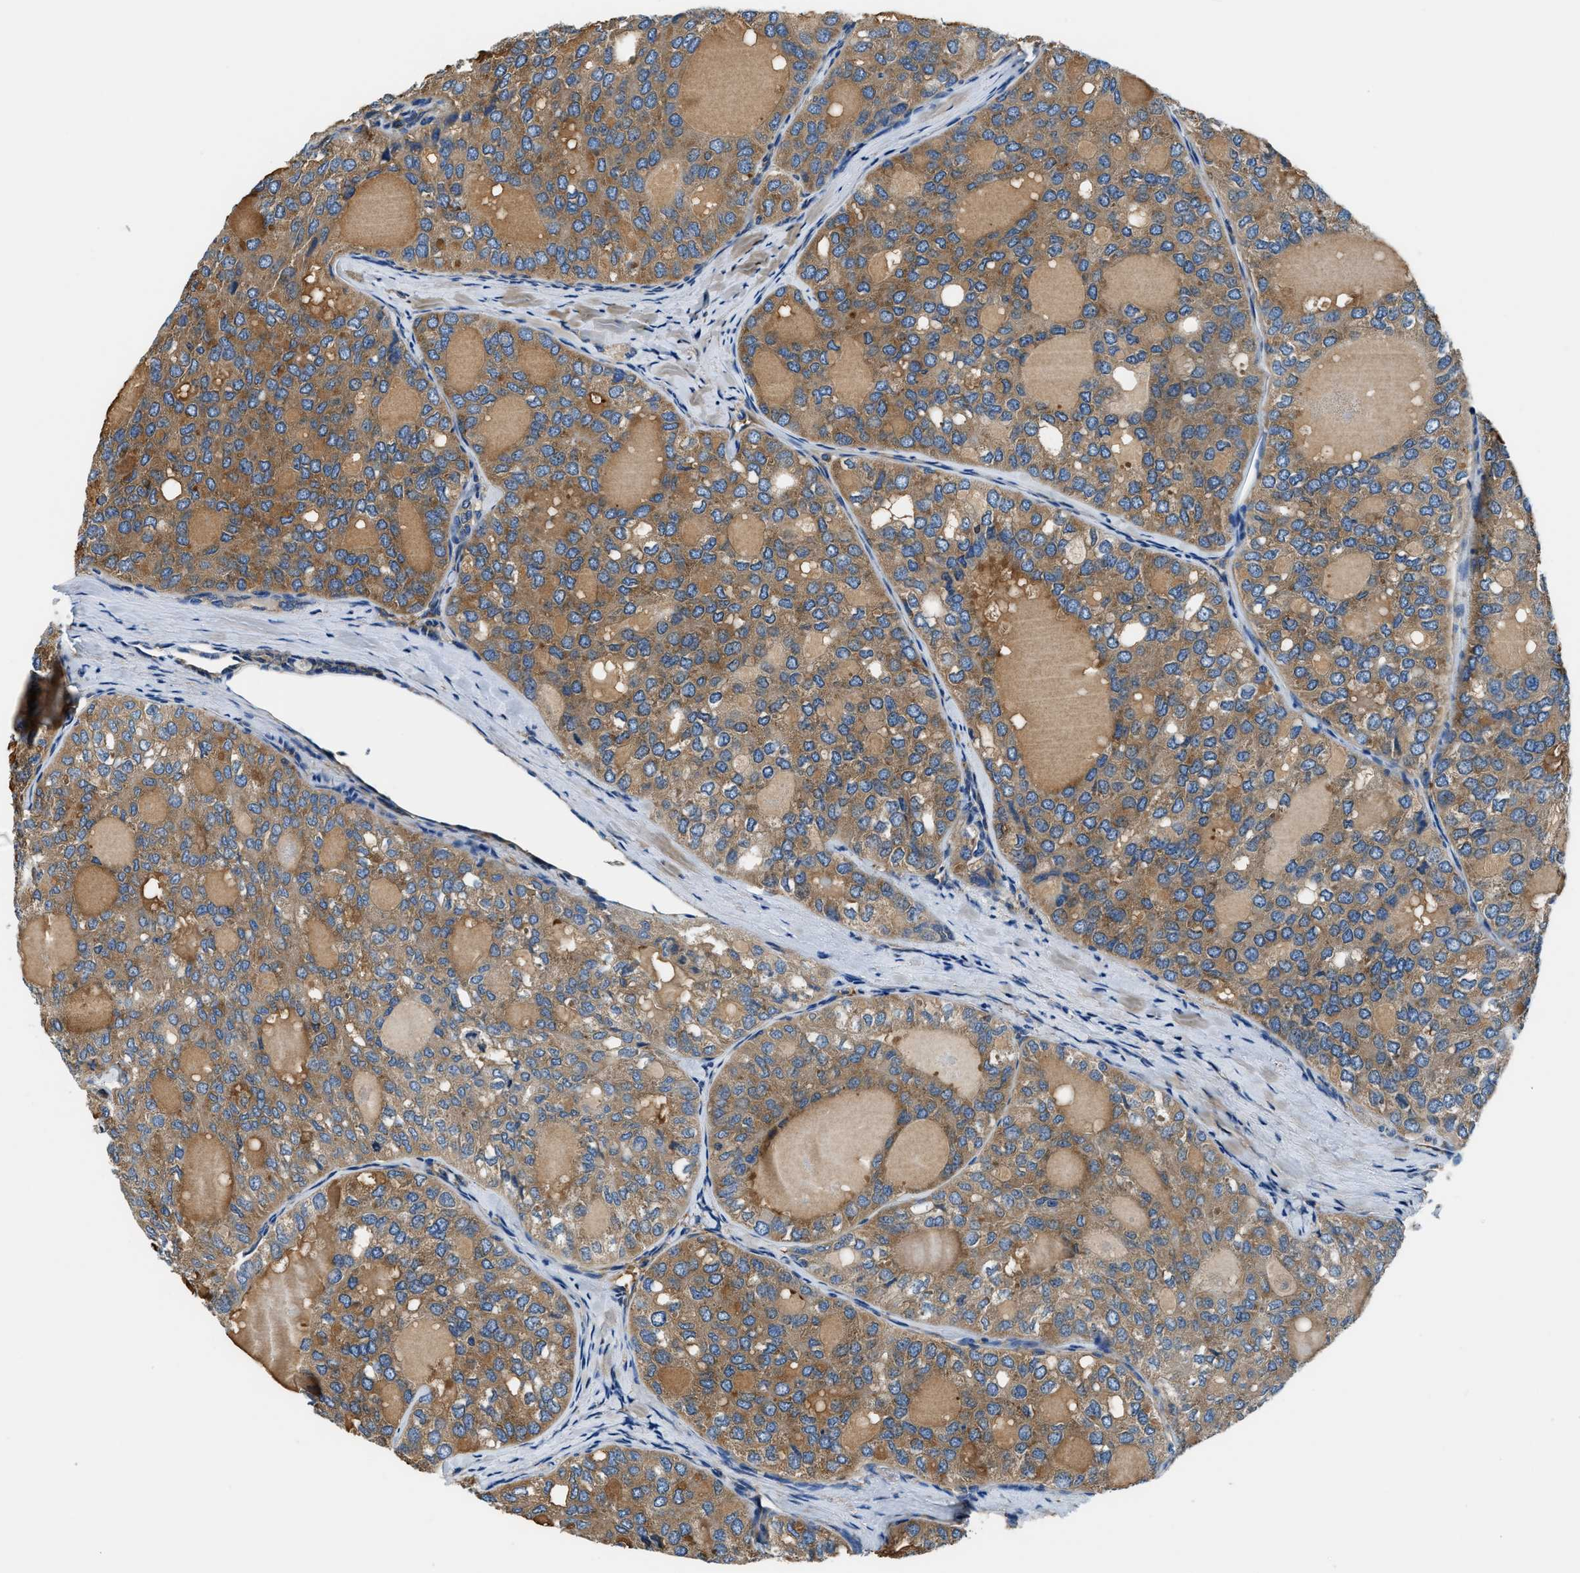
{"staining": {"intensity": "moderate", "quantity": ">75%", "location": "cytoplasmic/membranous"}, "tissue": "thyroid cancer", "cell_type": "Tumor cells", "image_type": "cancer", "snomed": [{"axis": "morphology", "description": "Follicular adenoma carcinoma, NOS"}, {"axis": "topography", "description": "Thyroid gland"}], "caption": "Immunohistochemical staining of thyroid cancer reveals medium levels of moderate cytoplasmic/membranous expression in approximately >75% of tumor cells. The protein is shown in brown color, while the nuclei are stained blue.", "gene": "EEA1", "patient": {"sex": "male", "age": 75}}